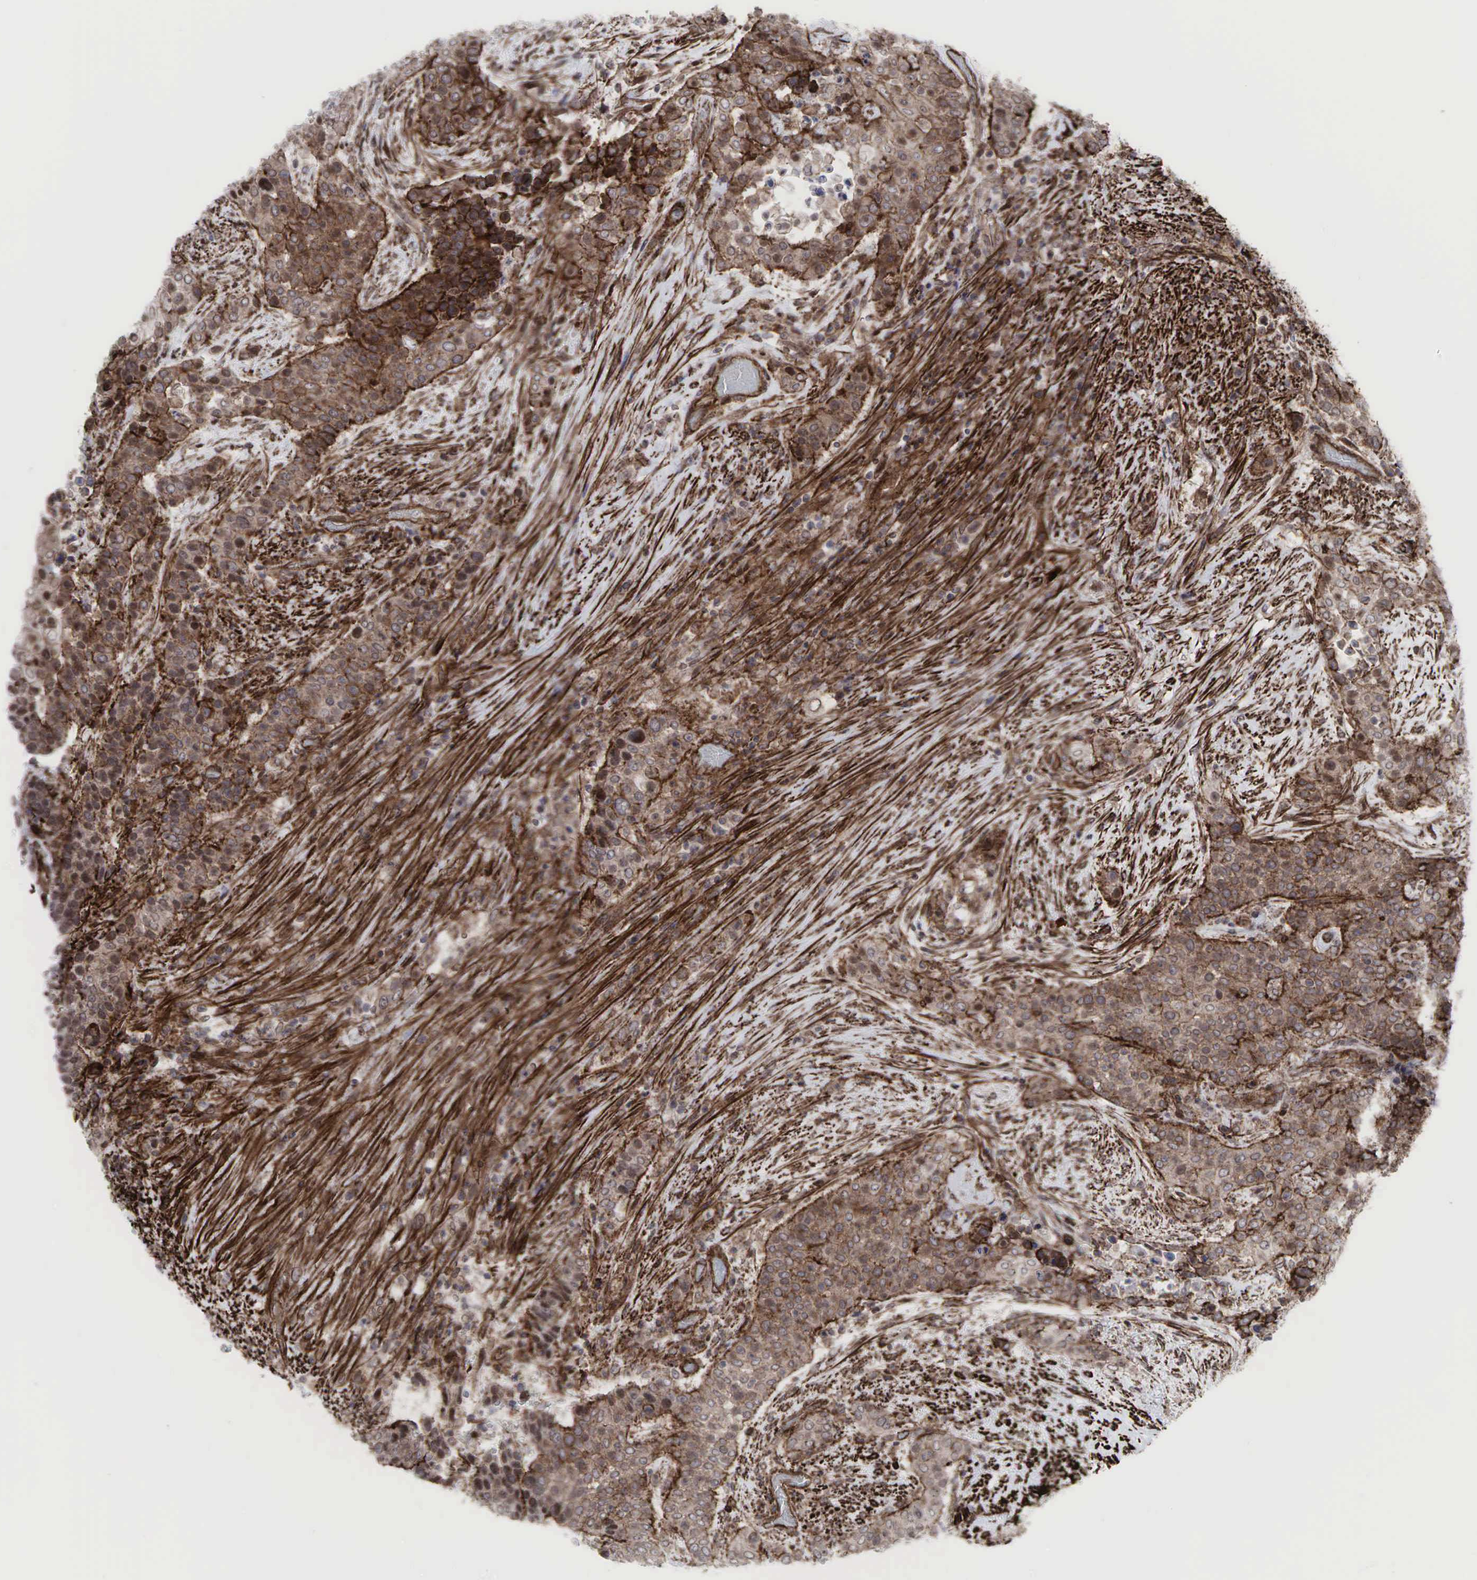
{"staining": {"intensity": "moderate", "quantity": "25%-75%", "location": "cytoplasmic/membranous"}, "tissue": "urothelial cancer", "cell_type": "Tumor cells", "image_type": "cancer", "snomed": [{"axis": "morphology", "description": "Urothelial carcinoma, High grade"}, {"axis": "topography", "description": "Urinary bladder"}], "caption": "A high-resolution photomicrograph shows immunohistochemistry (IHC) staining of urothelial carcinoma (high-grade), which reveals moderate cytoplasmic/membranous staining in approximately 25%-75% of tumor cells.", "gene": "GPRASP1", "patient": {"sex": "male", "age": 74}}